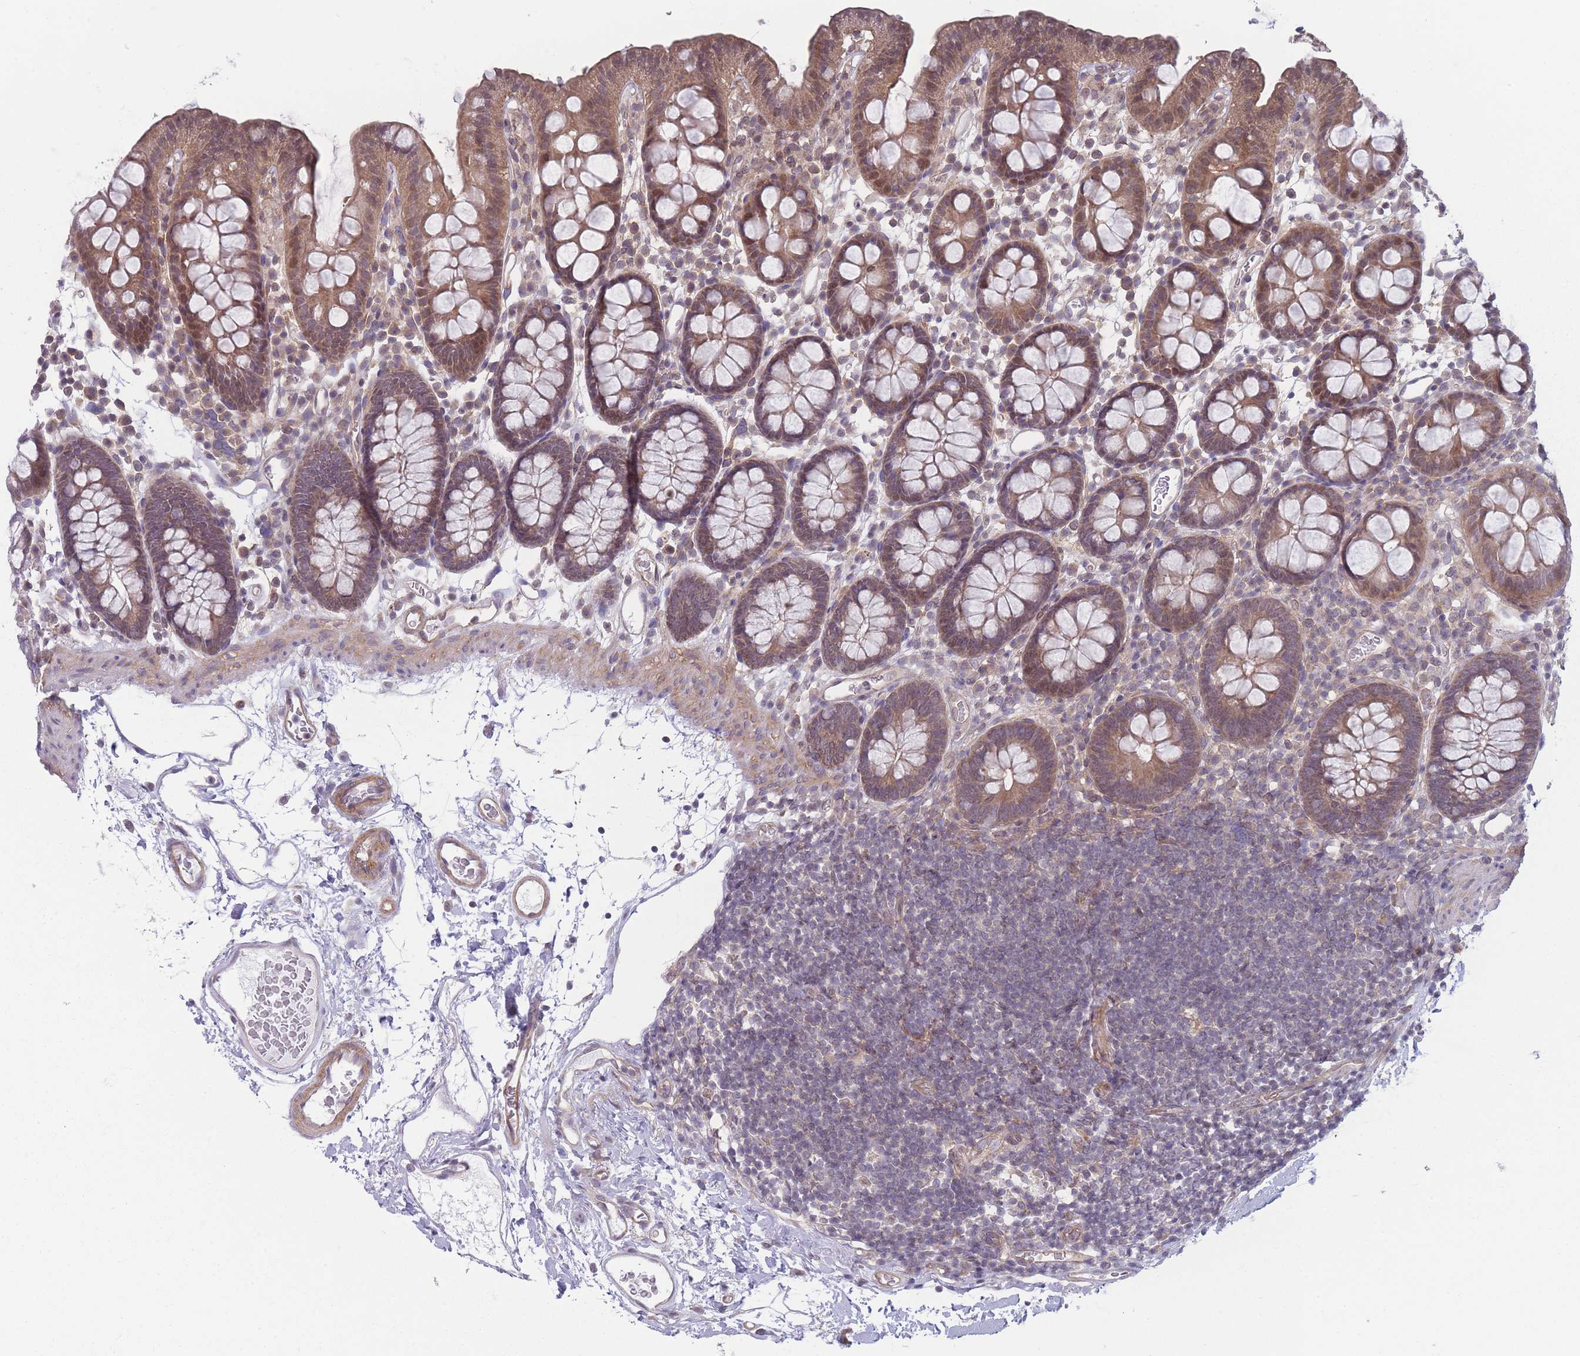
{"staining": {"intensity": "moderate", "quantity": "25%-75%", "location": "cytoplasmic/membranous"}, "tissue": "colon", "cell_type": "Endothelial cells", "image_type": "normal", "snomed": [{"axis": "morphology", "description": "Normal tissue, NOS"}, {"axis": "topography", "description": "Colon"}], "caption": "Moderate cytoplasmic/membranous positivity for a protein is seen in about 25%-75% of endothelial cells of benign colon using immunohistochemistry.", "gene": "VRK2", "patient": {"sex": "male", "age": 75}}